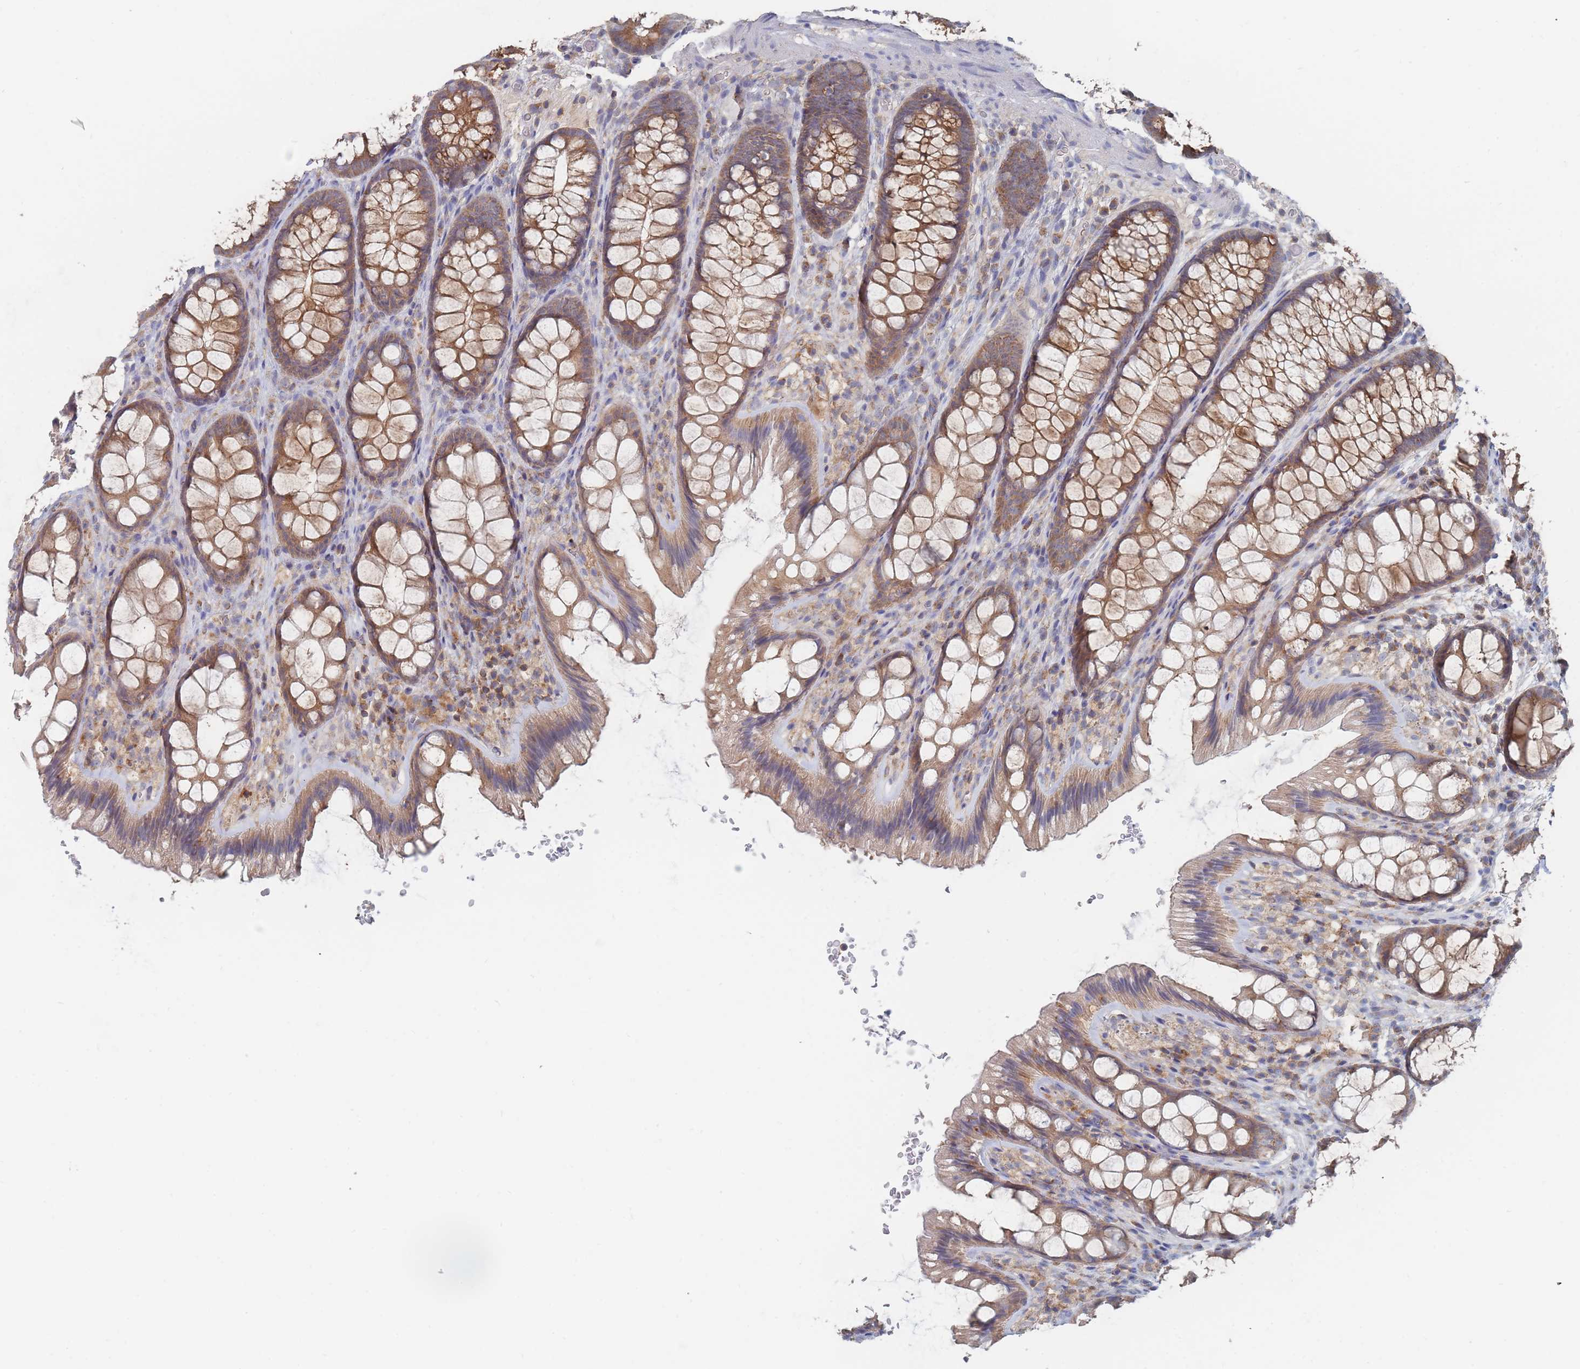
{"staining": {"intensity": "negative", "quantity": "none", "location": "none"}, "tissue": "colon", "cell_type": "Endothelial cells", "image_type": "normal", "snomed": [{"axis": "morphology", "description": "Normal tissue, NOS"}, {"axis": "topography", "description": "Colon"}], "caption": "Colon stained for a protein using immunohistochemistry displays no staining endothelial cells.", "gene": "PPP6C", "patient": {"sex": "male", "age": 46}}